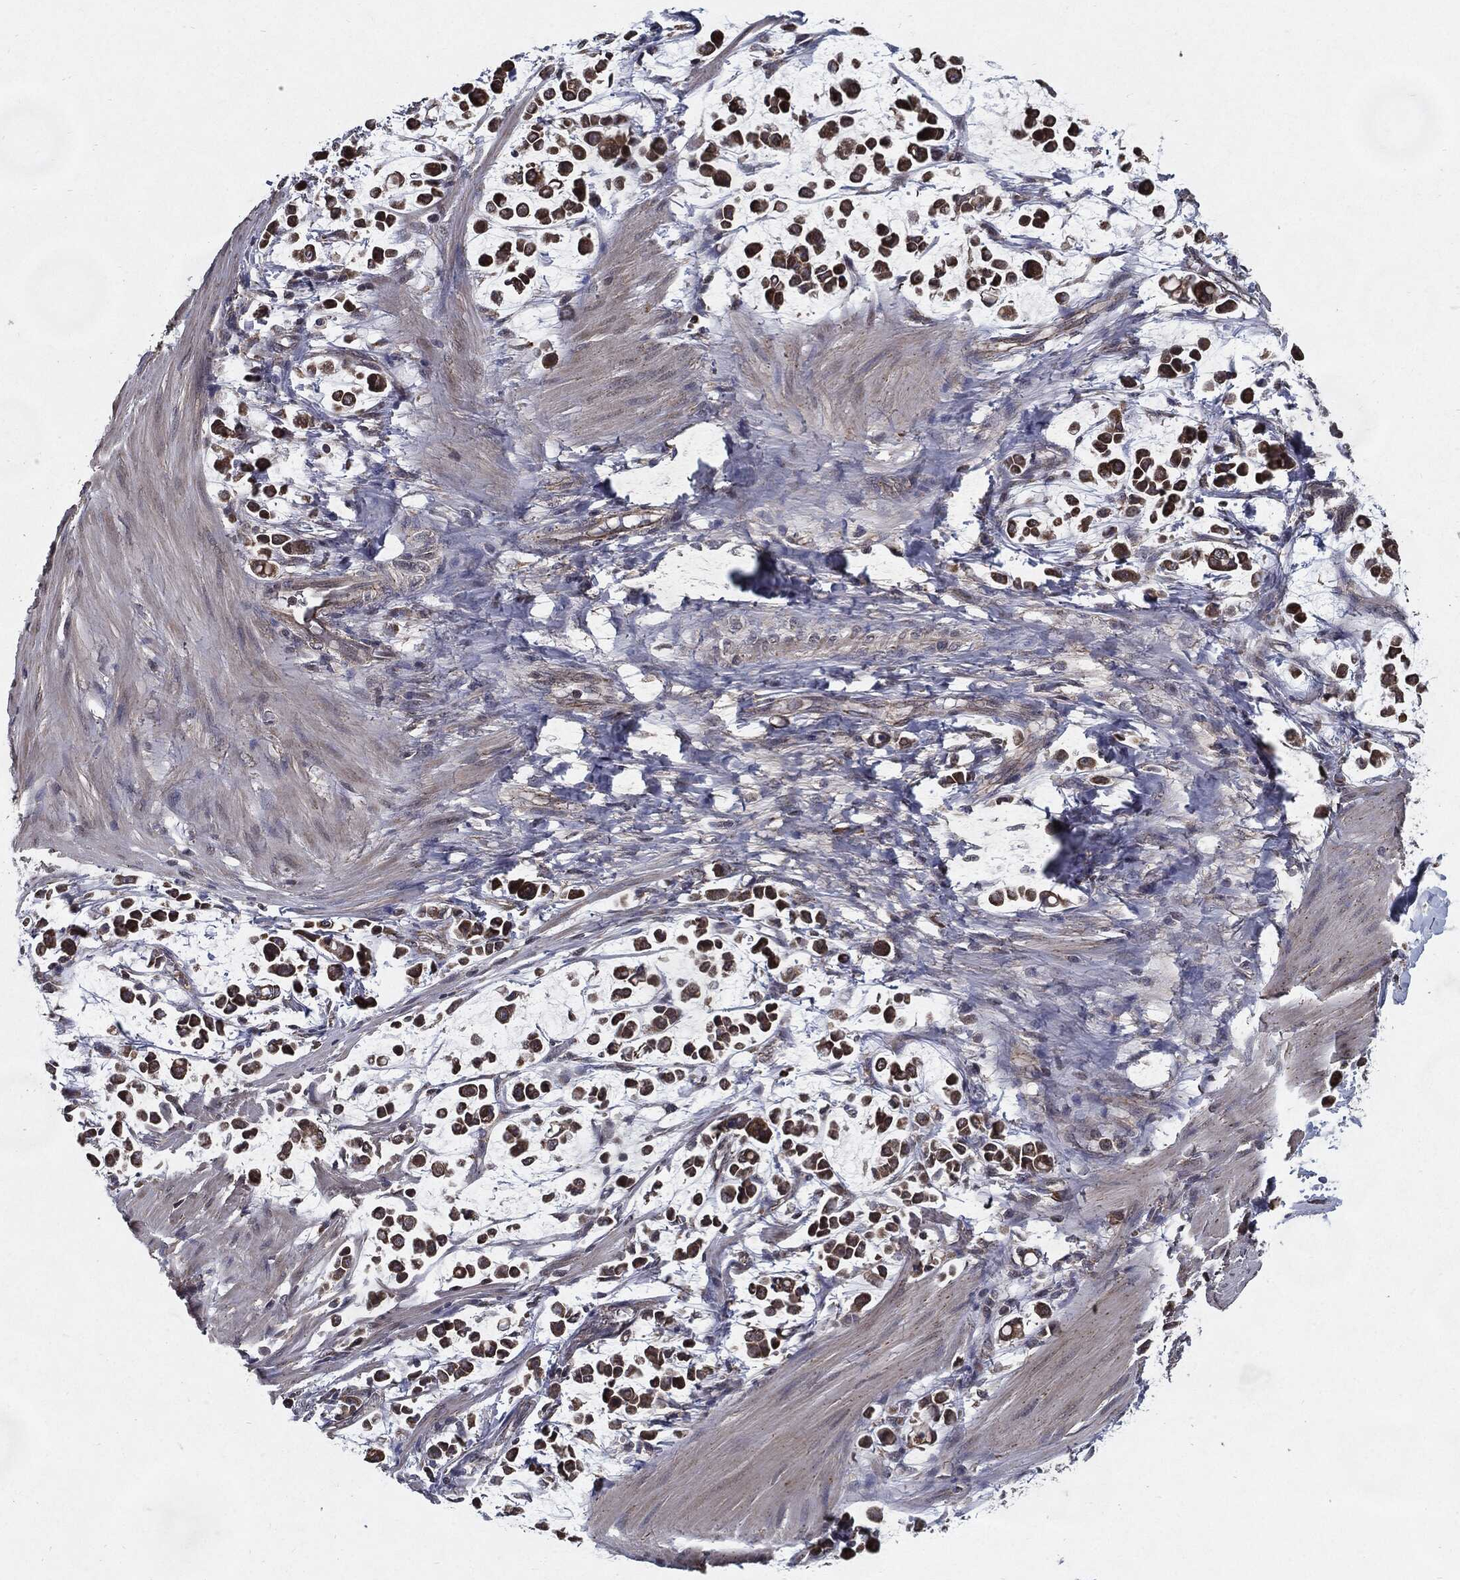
{"staining": {"intensity": "strong", "quantity": ">75%", "location": "cytoplasmic/membranous"}, "tissue": "stomach cancer", "cell_type": "Tumor cells", "image_type": "cancer", "snomed": [{"axis": "morphology", "description": "Adenocarcinoma, NOS"}, {"axis": "topography", "description": "Stomach"}], "caption": "There is high levels of strong cytoplasmic/membranous staining in tumor cells of stomach cancer (adenocarcinoma), as demonstrated by immunohistochemical staining (brown color).", "gene": "HDAC5", "patient": {"sex": "male", "age": 82}}